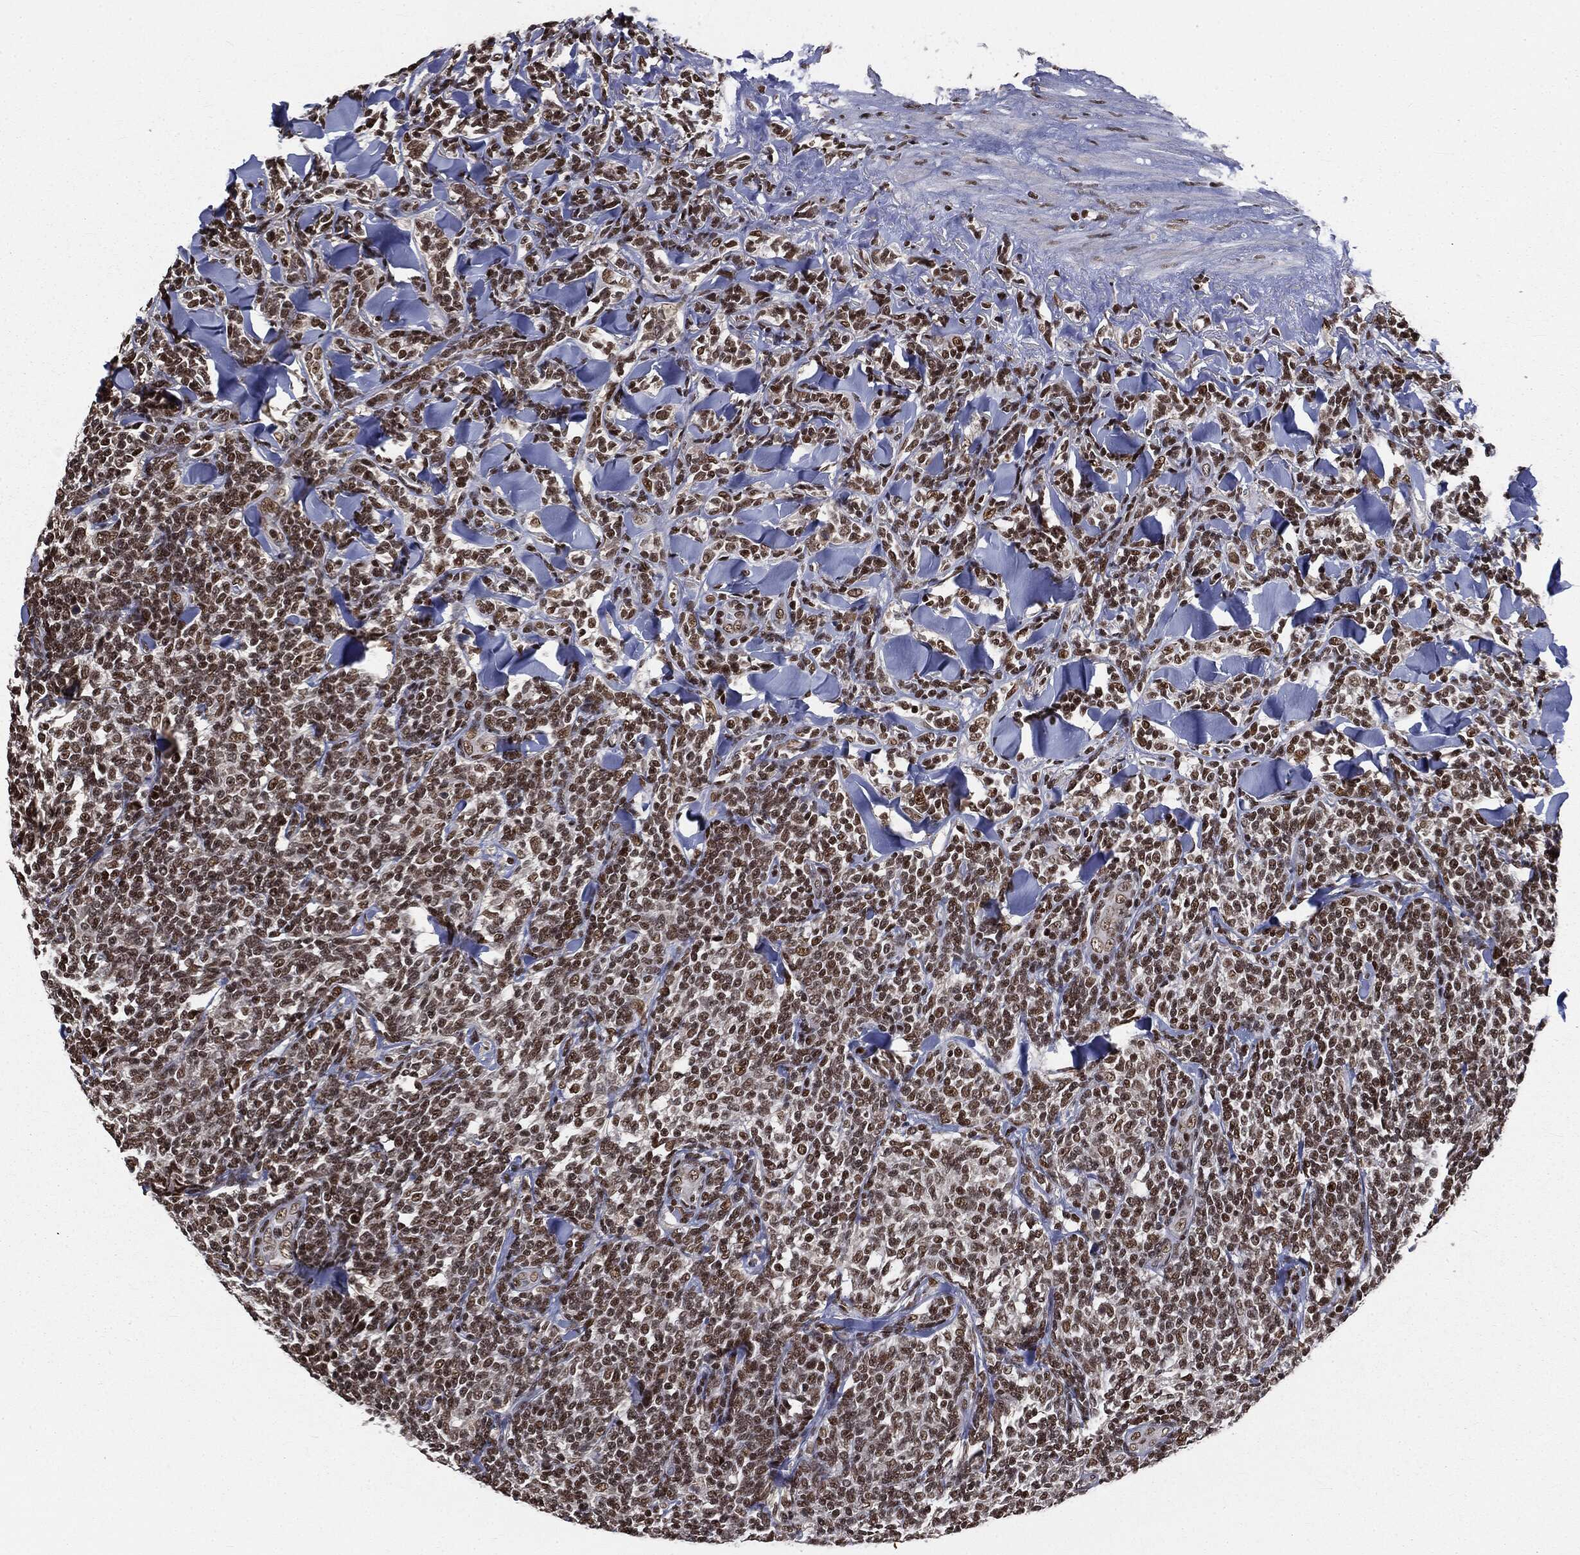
{"staining": {"intensity": "strong", "quantity": ">75%", "location": "nuclear"}, "tissue": "lymphoma", "cell_type": "Tumor cells", "image_type": "cancer", "snomed": [{"axis": "morphology", "description": "Malignant lymphoma, non-Hodgkin's type, Low grade"}, {"axis": "topography", "description": "Lymph node"}], "caption": "An IHC photomicrograph of neoplastic tissue is shown. Protein staining in brown labels strong nuclear positivity in malignant lymphoma, non-Hodgkin's type (low-grade) within tumor cells. Nuclei are stained in blue.", "gene": "DPH2", "patient": {"sex": "female", "age": 56}}